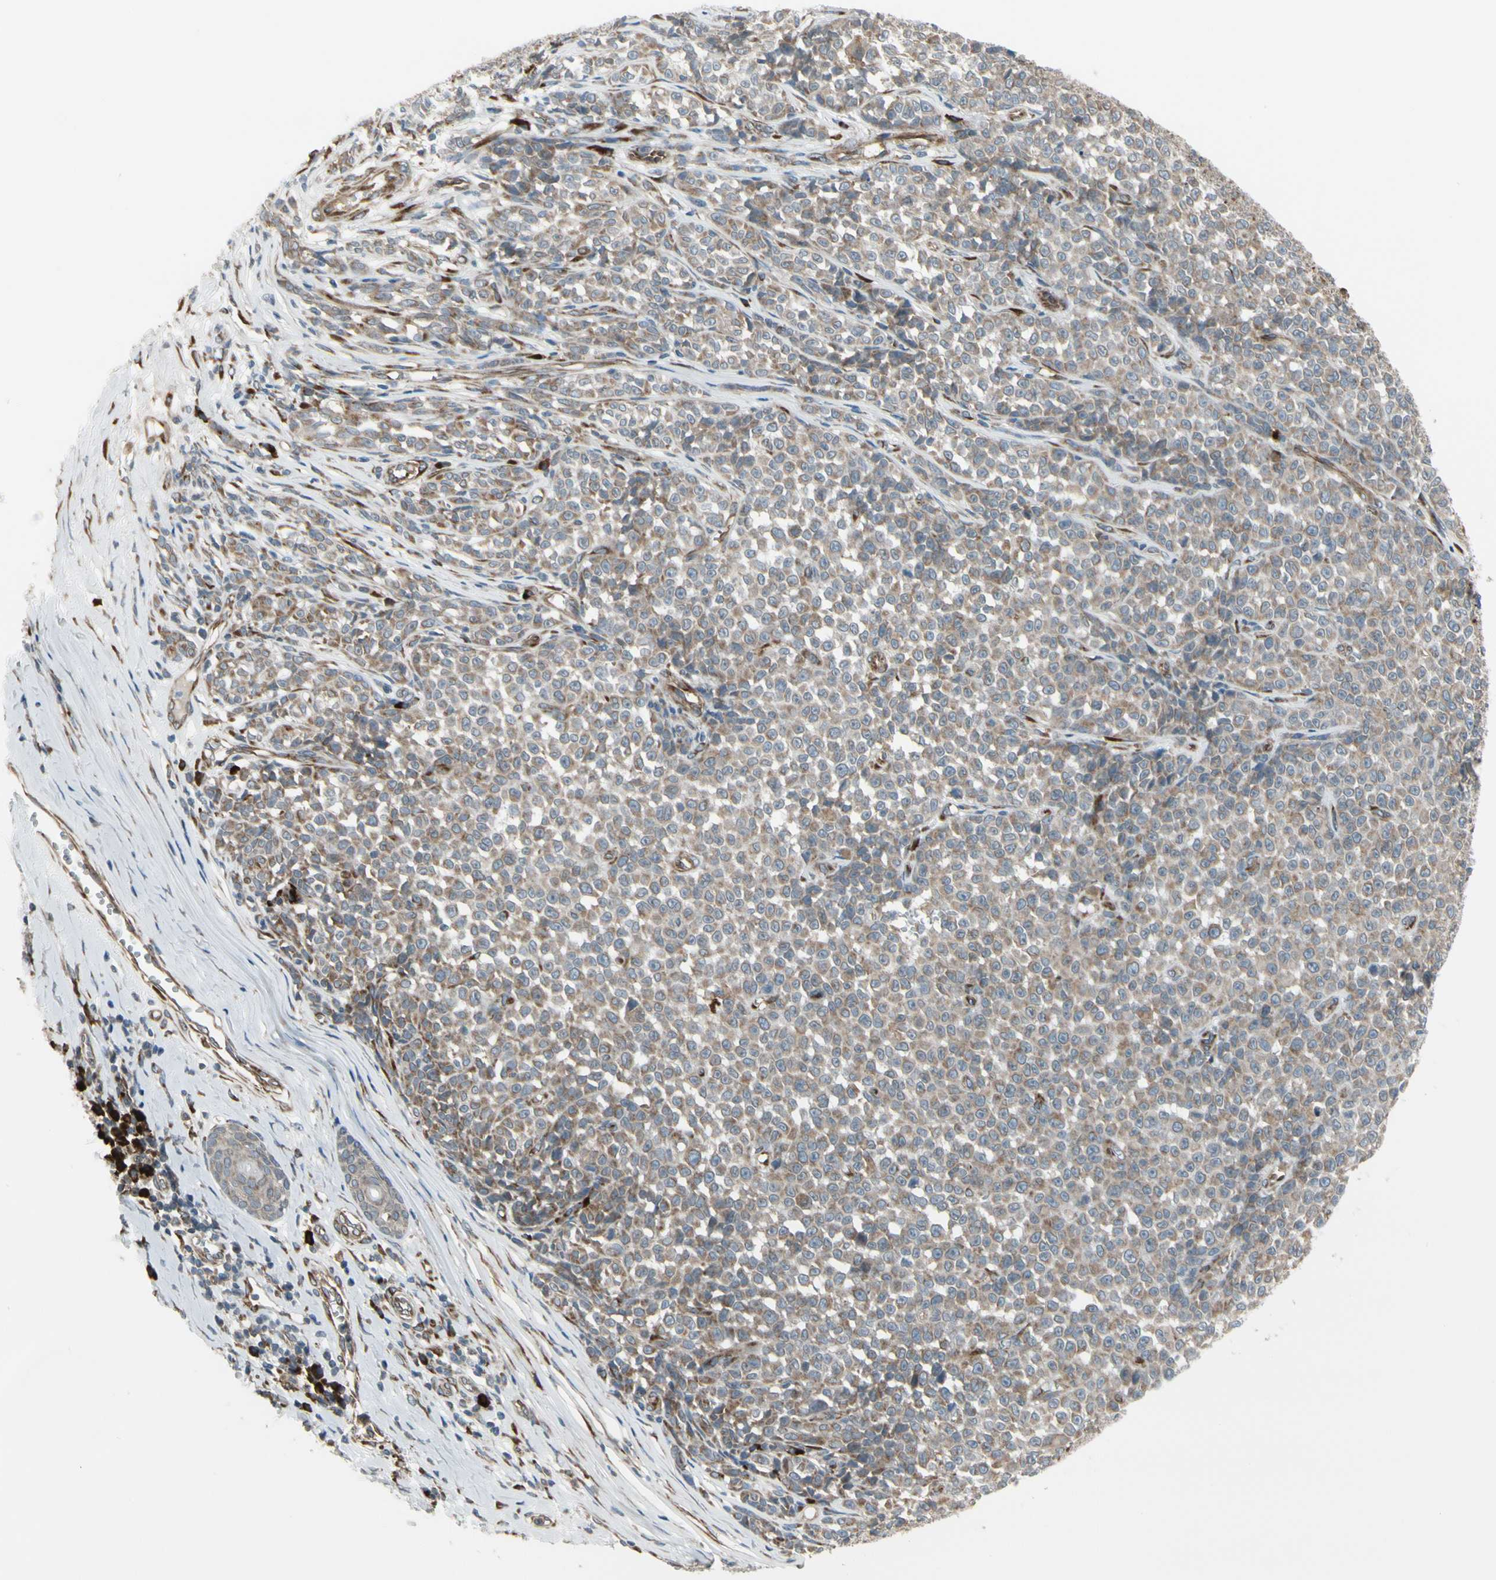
{"staining": {"intensity": "weak", "quantity": ">75%", "location": "cytoplasmic/membranous"}, "tissue": "melanoma", "cell_type": "Tumor cells", "image_type": "cancer", "snomed": [{"axis": "morphology", "description": "Malignant melanoma, NOS"}, {"axis": "topography", "description": "Skin"}], "caption": "High-magnification brightfield microscopy of melanoma stained with DAB (3,3'-diaminobenzidine) (brown) and counterstained with hematoxylin (blue). tumor cells exhibit weak cytoplasmic/membranous staining is appreciated in about>75% of cells. (Brightfield microscopy of DAB IHC at high magnification).", "gene": "FNDC3A", "patient": {"sex": "female", "age": 82}}